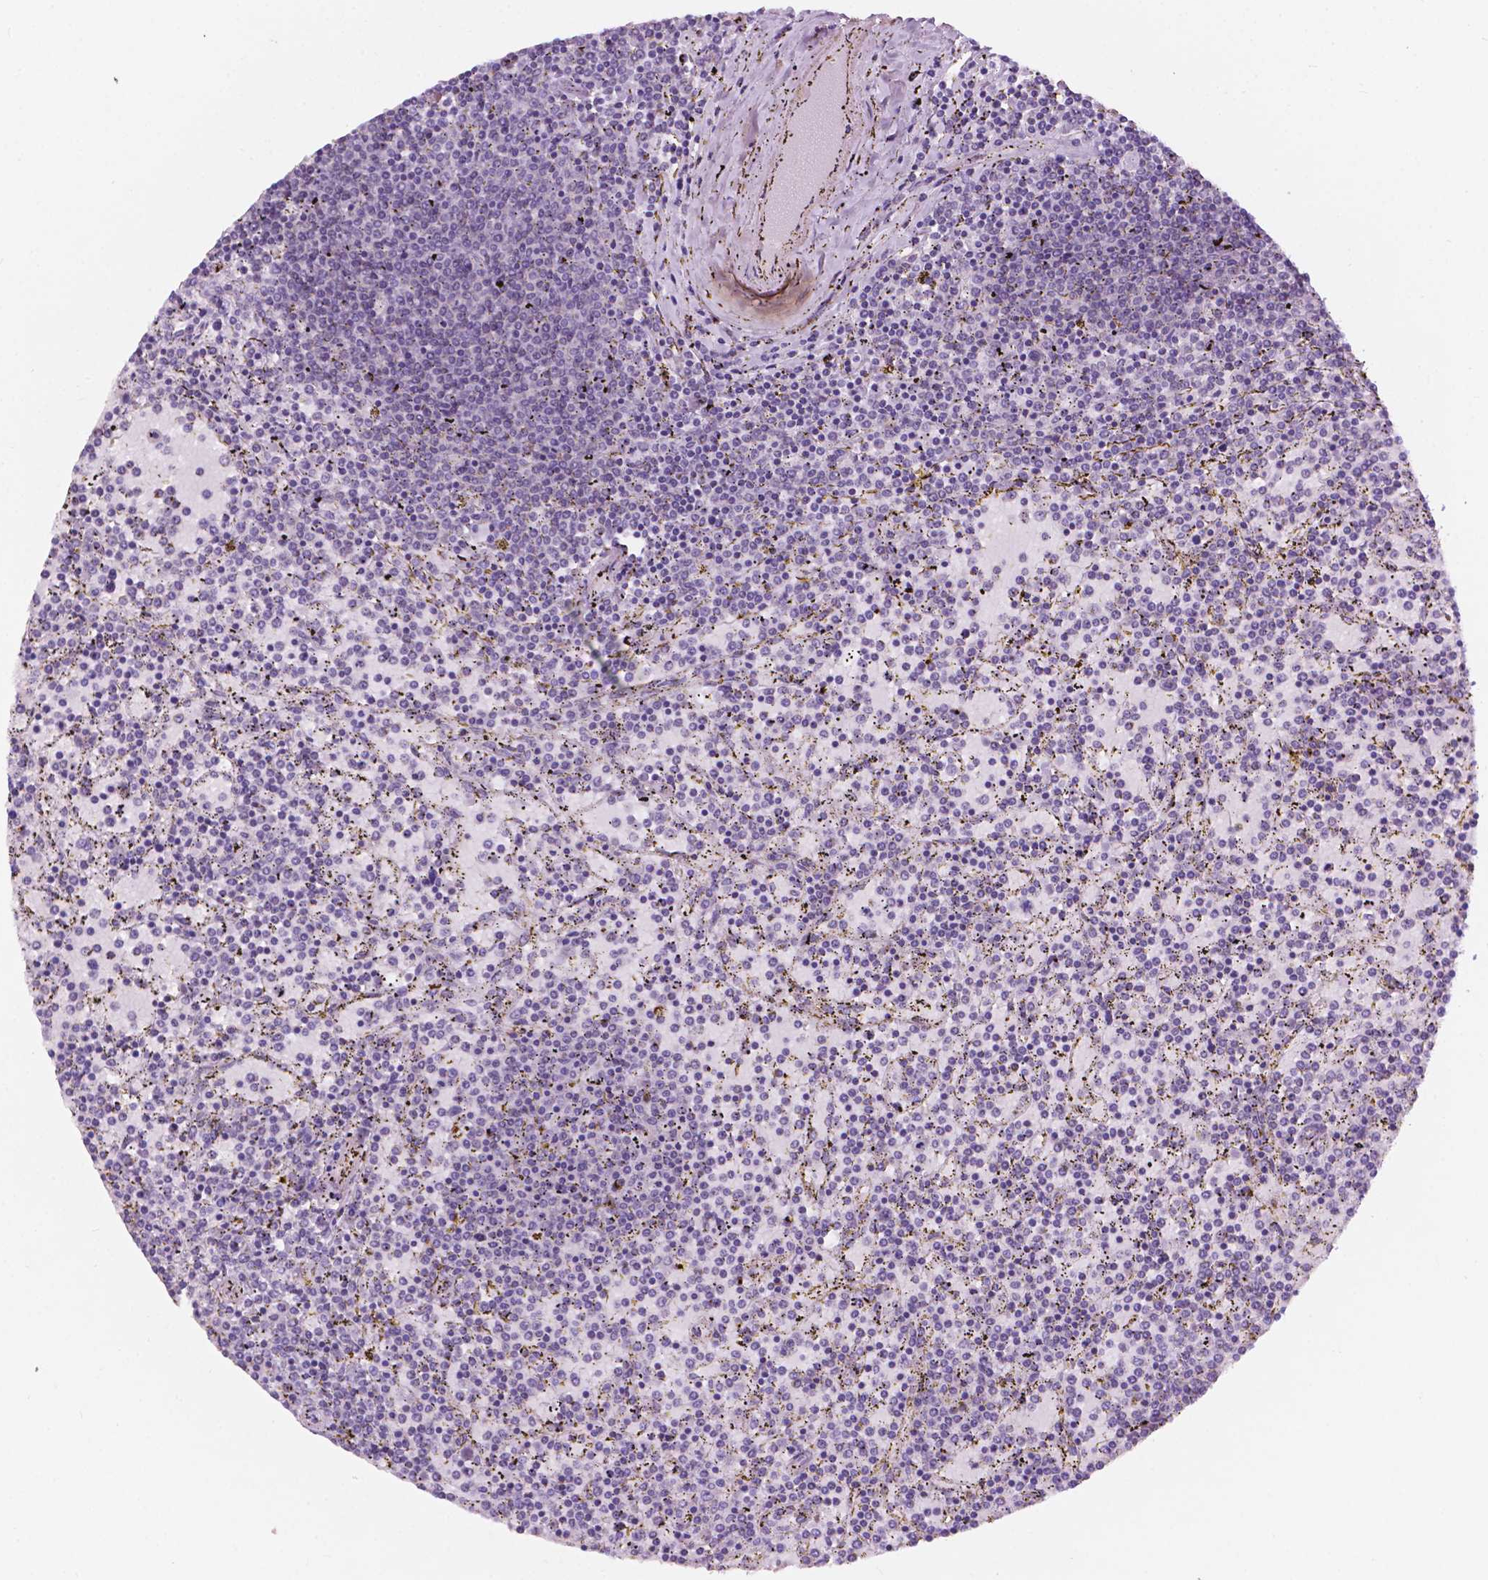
{"staining": {"intensity": "negative", "quantity": "none", "location": "none"}, "tissue": "lymphoma", "cell_type": "Tumor cells", "image_type": "cancer", "snomed": [{"axis": "morphology", "description": "Malignant lymphoma, non-Hodgkin's type, Low grade"}, {"axis": "topography", "description": "Spleen"}], "caption": "This is an immunohistochemistry micrograph of low-grade malignant lymphoma, non-Hodgkin's type. There is no staining in tumor cells.", "gene": "FAM50B", "patient": {"sex": "female", "age": 77}}